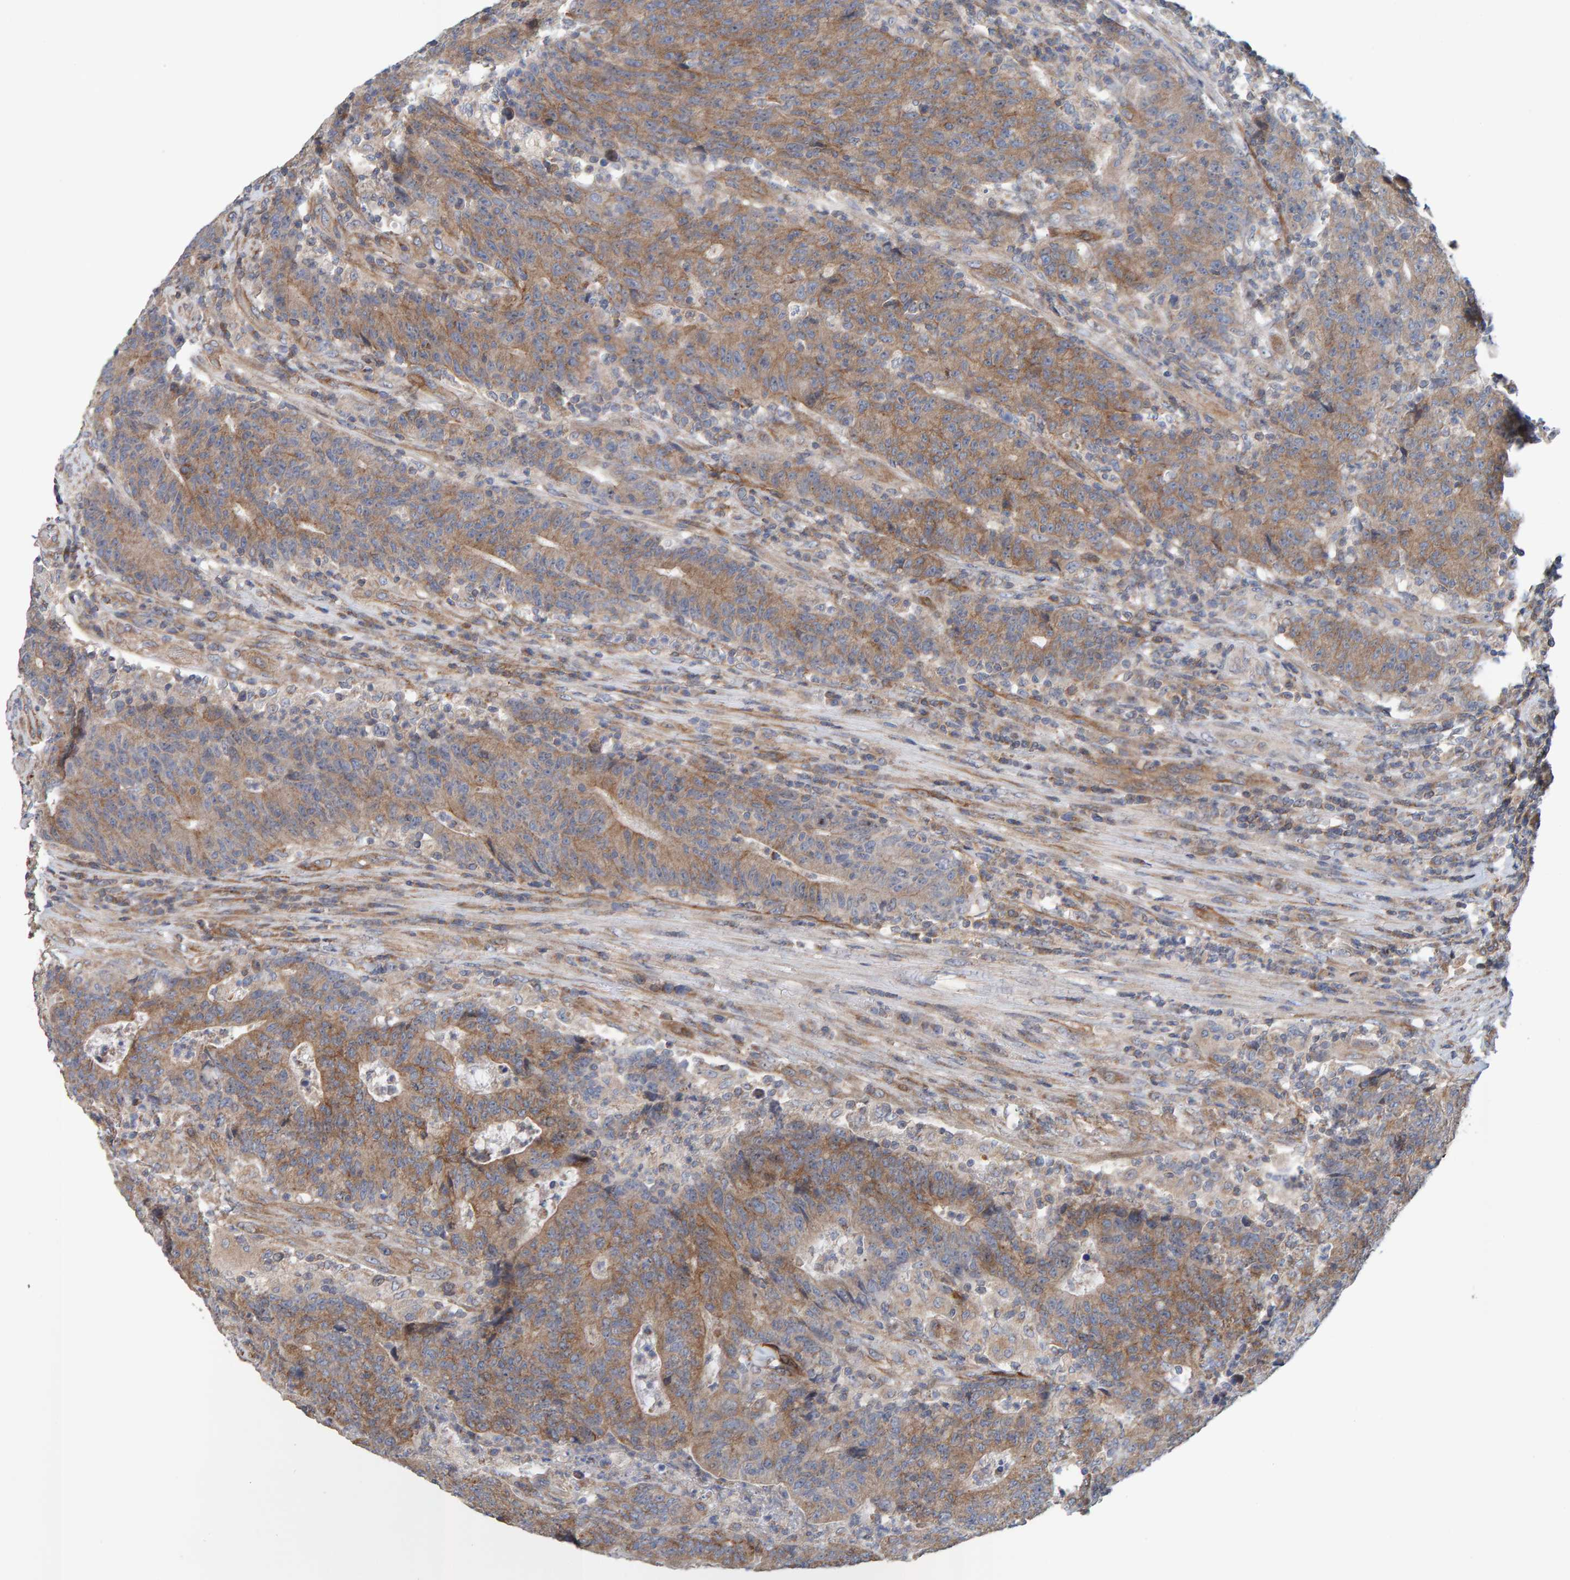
{"staining": {"intensity": "moderate", "quantity": ">75%", "location": "cytoplasmic/membranous"}, "tissue": "colorectal cancer", "cell_type": "Tumor cells", "image_type": "cancer", "snomed": [{"axis": "morphology", "description": "Normal tissue, NOS"}, {"axis": "morphology", "description": "Adenocarcinoma, NOS"}, {"axis": "topography", "description": "Colon"}], "caption": "Immunohistochemical staining of human colorectal adenocarcinoma displays medium levels of moderate cytoplasmic/membranous protein expression in about >75% of tumor cells.", "gene": "RGP1", "patient": {"sex": "female", "age": 75}}